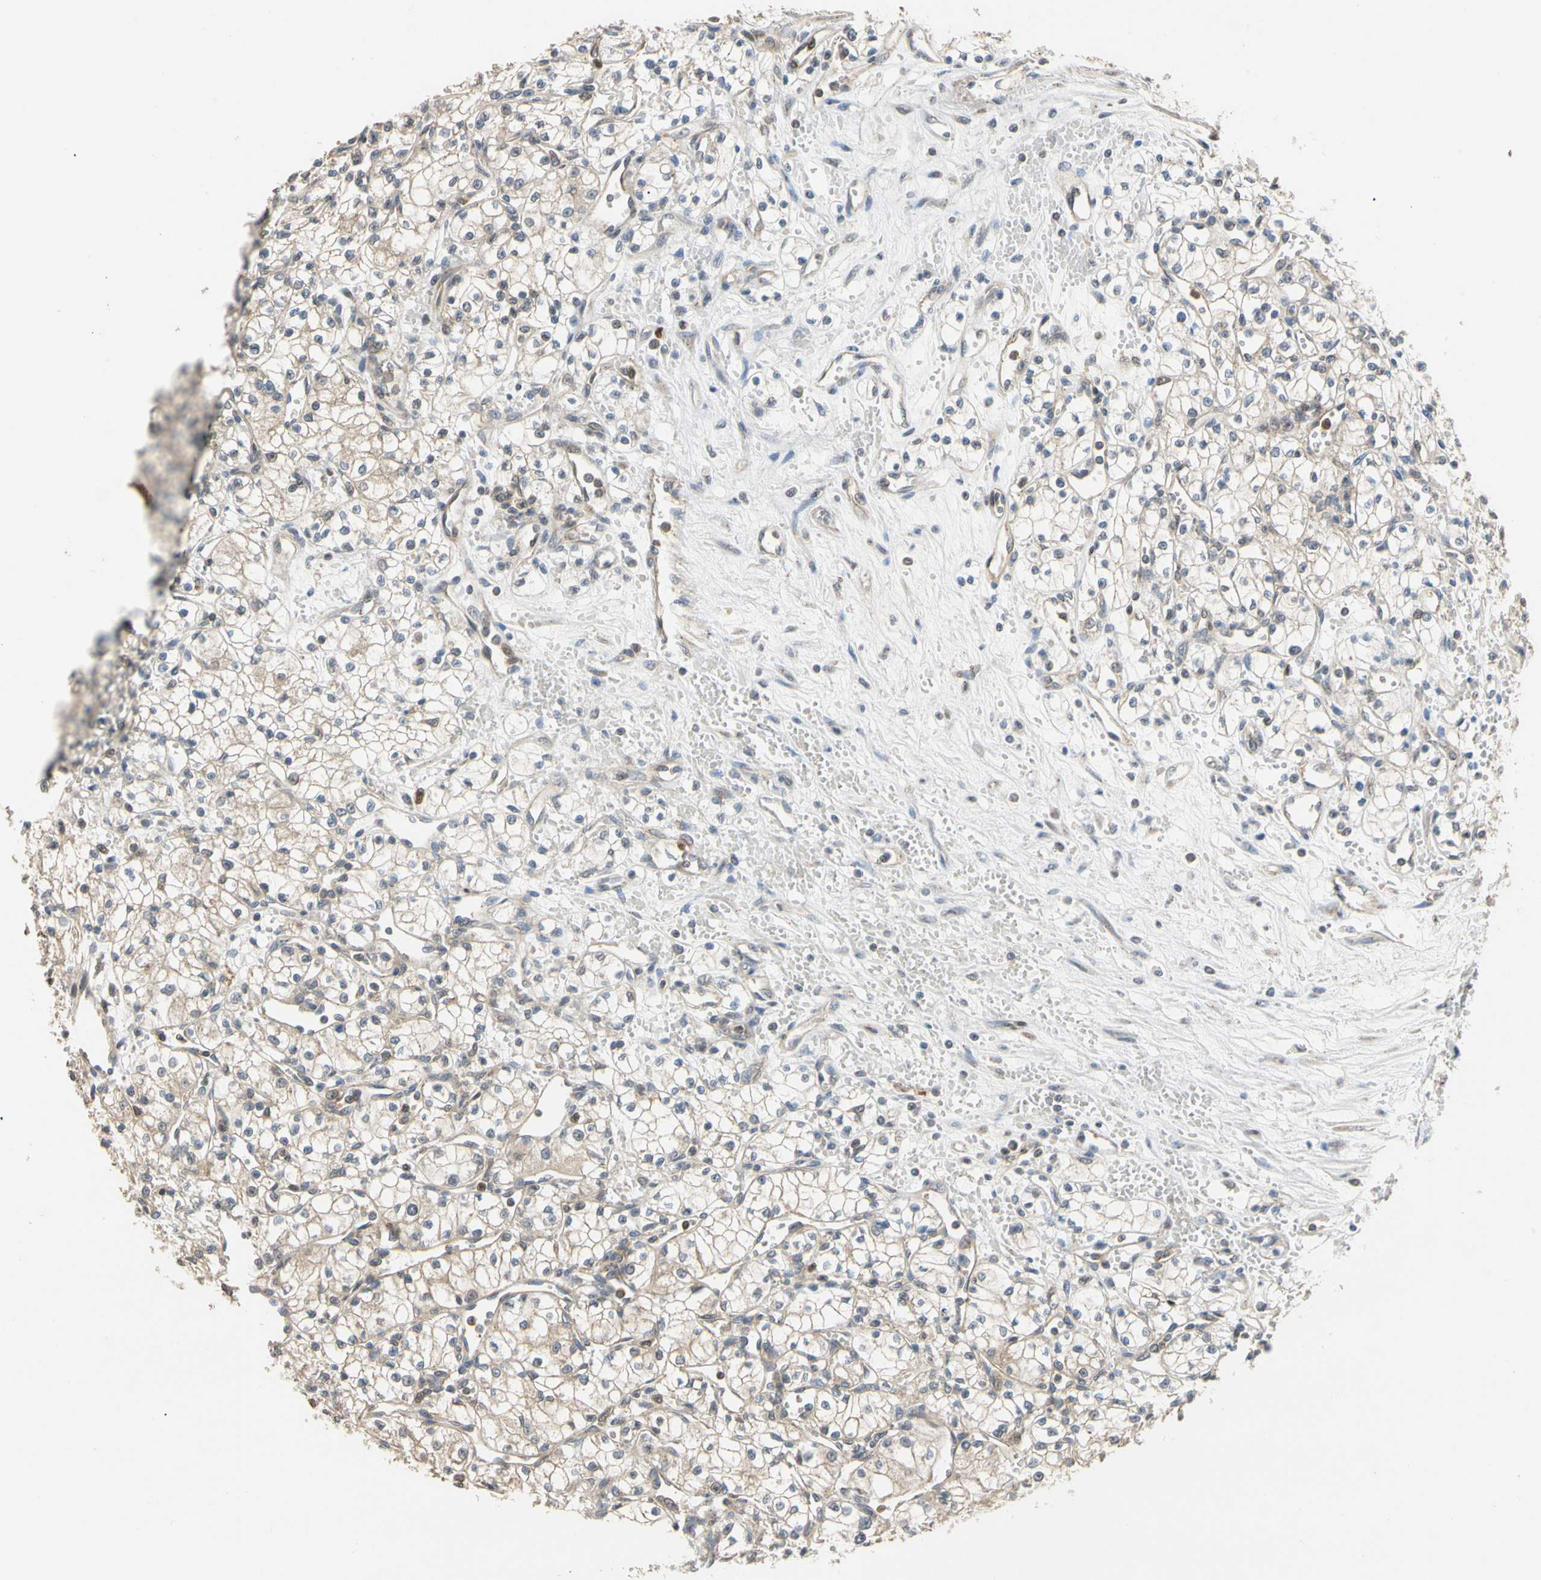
{"staining": {"intensity": "weak", "quantity": "<25%", "location": "cytoplasmic/membranous"}, "tissue": "renal cancer", "cell_type": "Tumor cells", "image_type": "cancer", "snomed": [{"axis": "morphology", "description": "Normal tissue, NOS"}, {"axis": "morphology", "description": "Adenocarcinoma, NOS"}, {"axis": "topography", "description": "Kidney"}], "caption": "This is an immunohistochemistry (IHC) photomicrograph of human renal cancer. There is no positivity in tumor cells.", "gene": "IP6K2", "patient": {"sex": "male", "age": 59}}